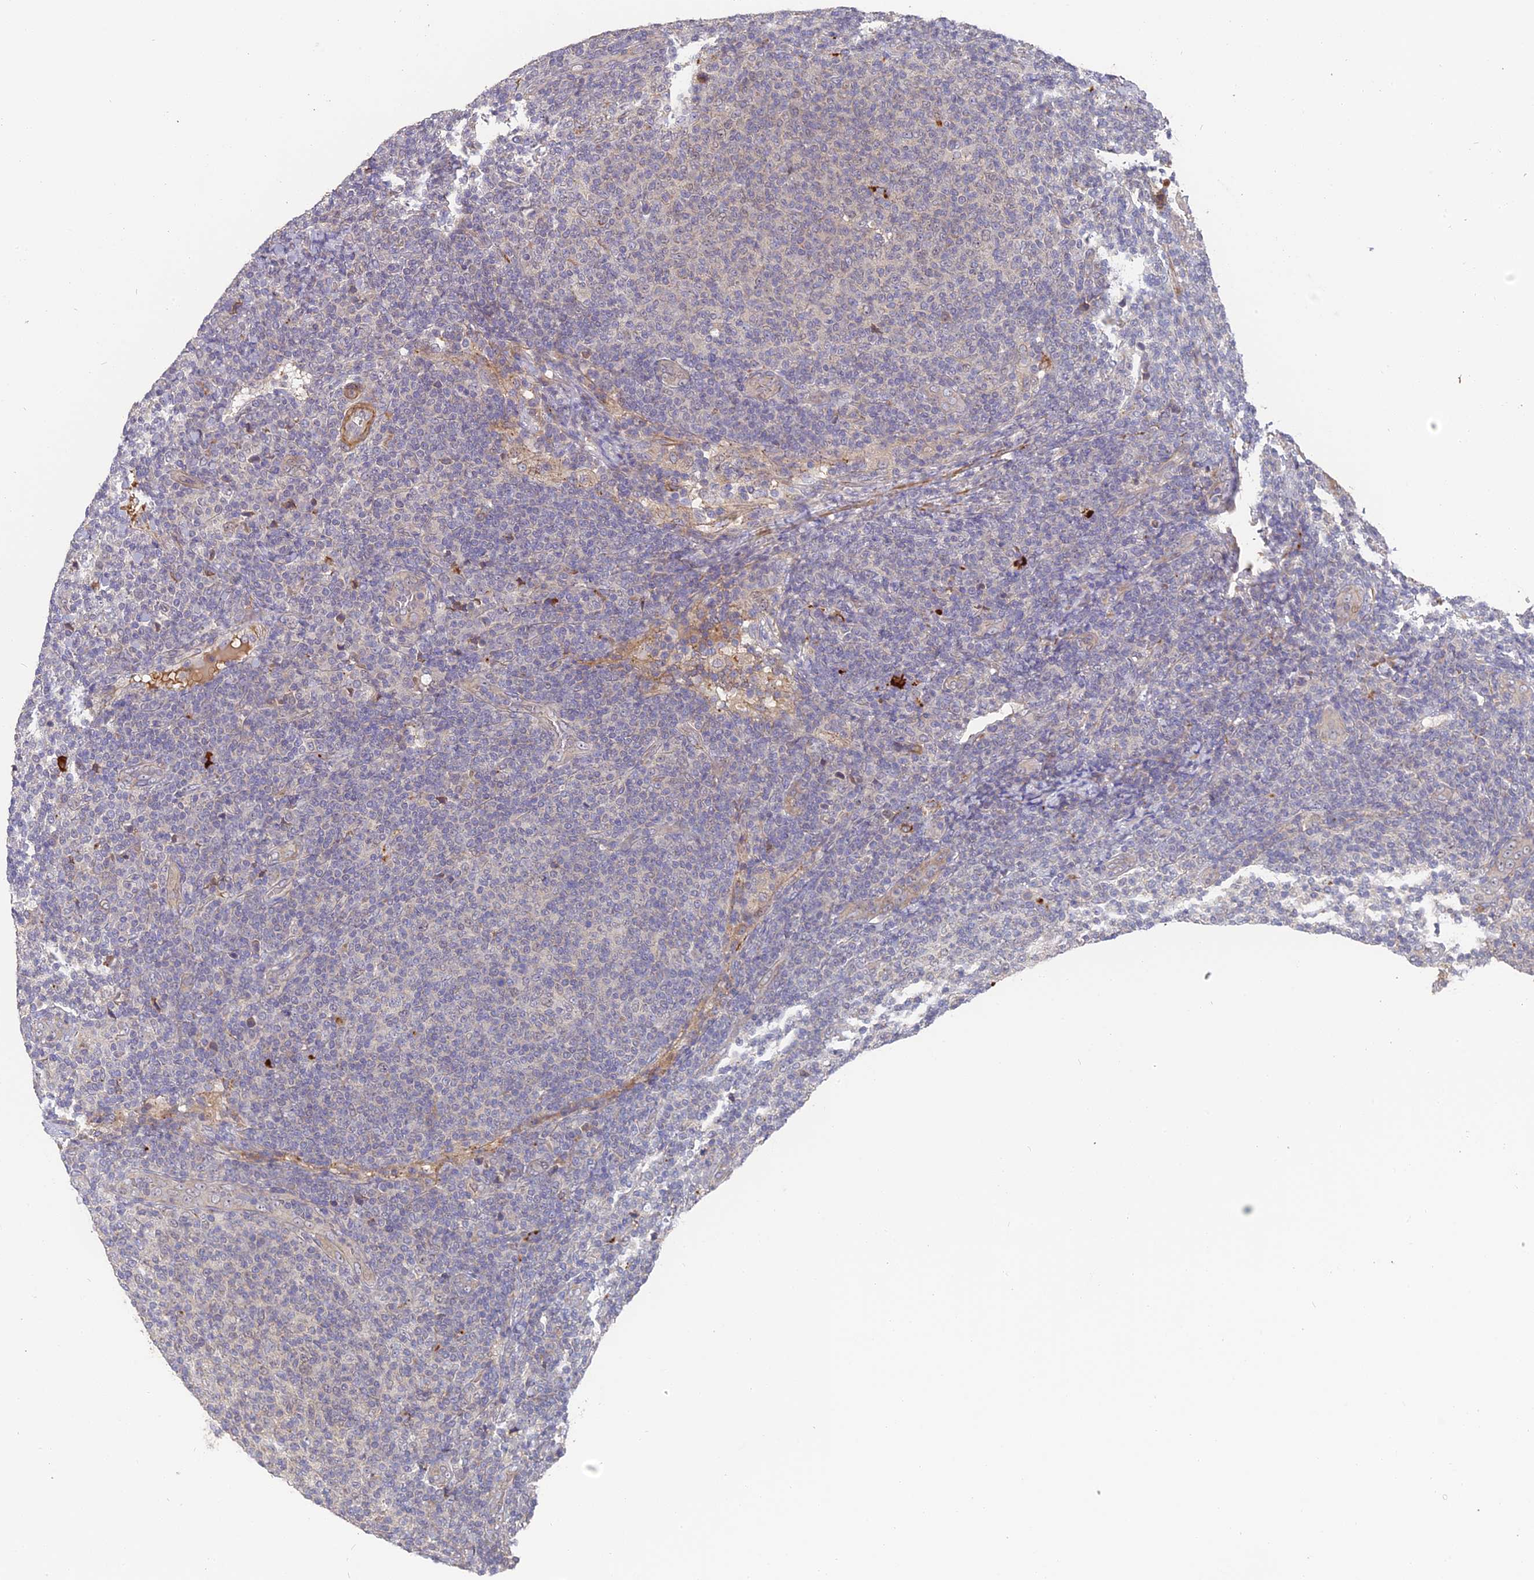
{"staining": {"intensity": "negative", "quantity": "none", "location": "none"}, "tissue": "lymphoma", "cell_type": "Tumor cells", "image_type": "cancer", "snomed": [{"axis": "morphology", "description": "Malignant lymphoma, non-Hodgkin's type, Low grade"}, {"axis": "topography", "description": "Lymph node"}], "caption": "Immunohistochemical staining of human lymphoma shows no significant staining in tumor cells.", "gene": "ERMAP", "patient": {"sex": "male", "age": 66}}